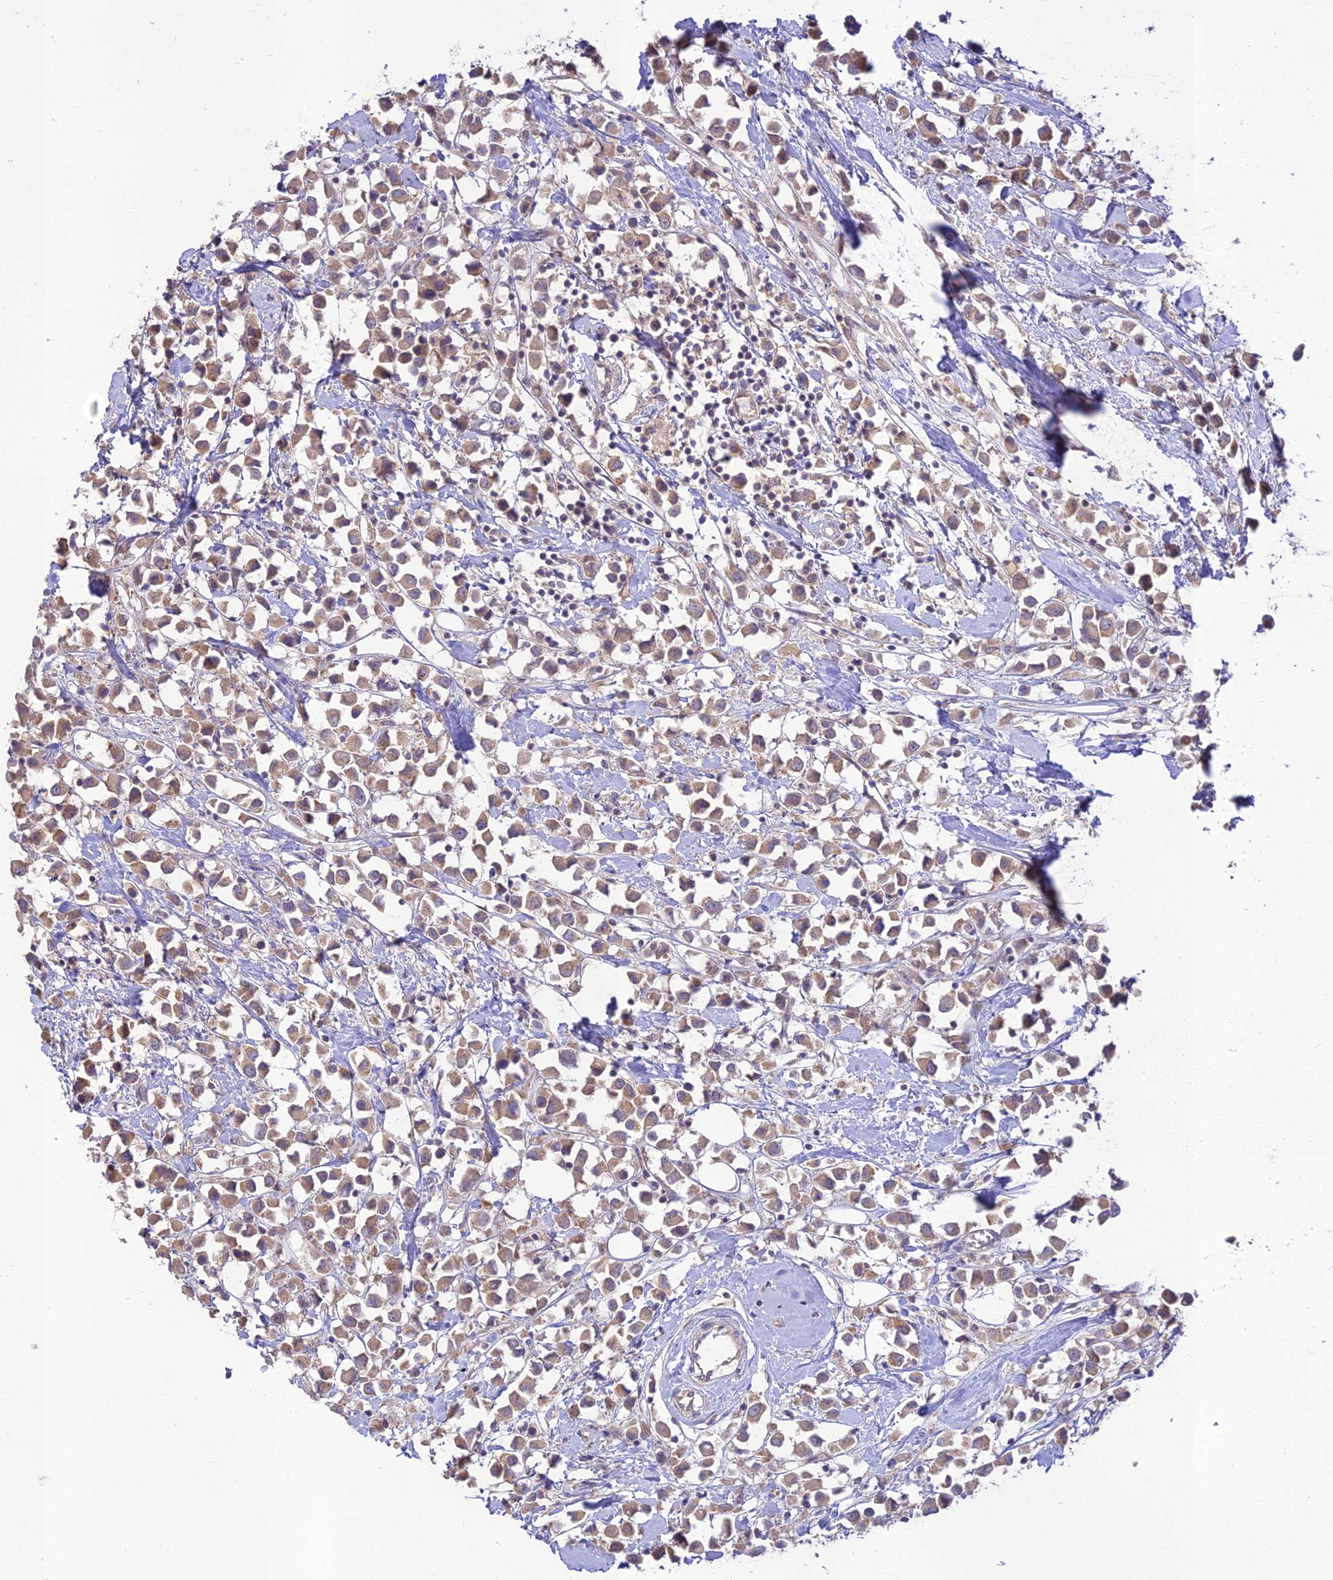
{"staining": {"intensity": "moderate", "quantity": ">75%", "location": "cytoplasmic/membranous"}, "tissue": "breast cancer", "cell_type": "Tumor cells", "image_type": "cancer", "snomed": [{"axis": "morphology", "description": "Duct carcinoma"}, {"axis": "topography", "description": "Breast"}], "caption": "Brown immunohistochemical staining in human intraductal carcinoma (breast) exhibits moderate cytoplasmic/membranous positivity in approximately >75% of tumor cells.", "gene": "TMEM259", "patient": {"sex": "female", "age": 61}}